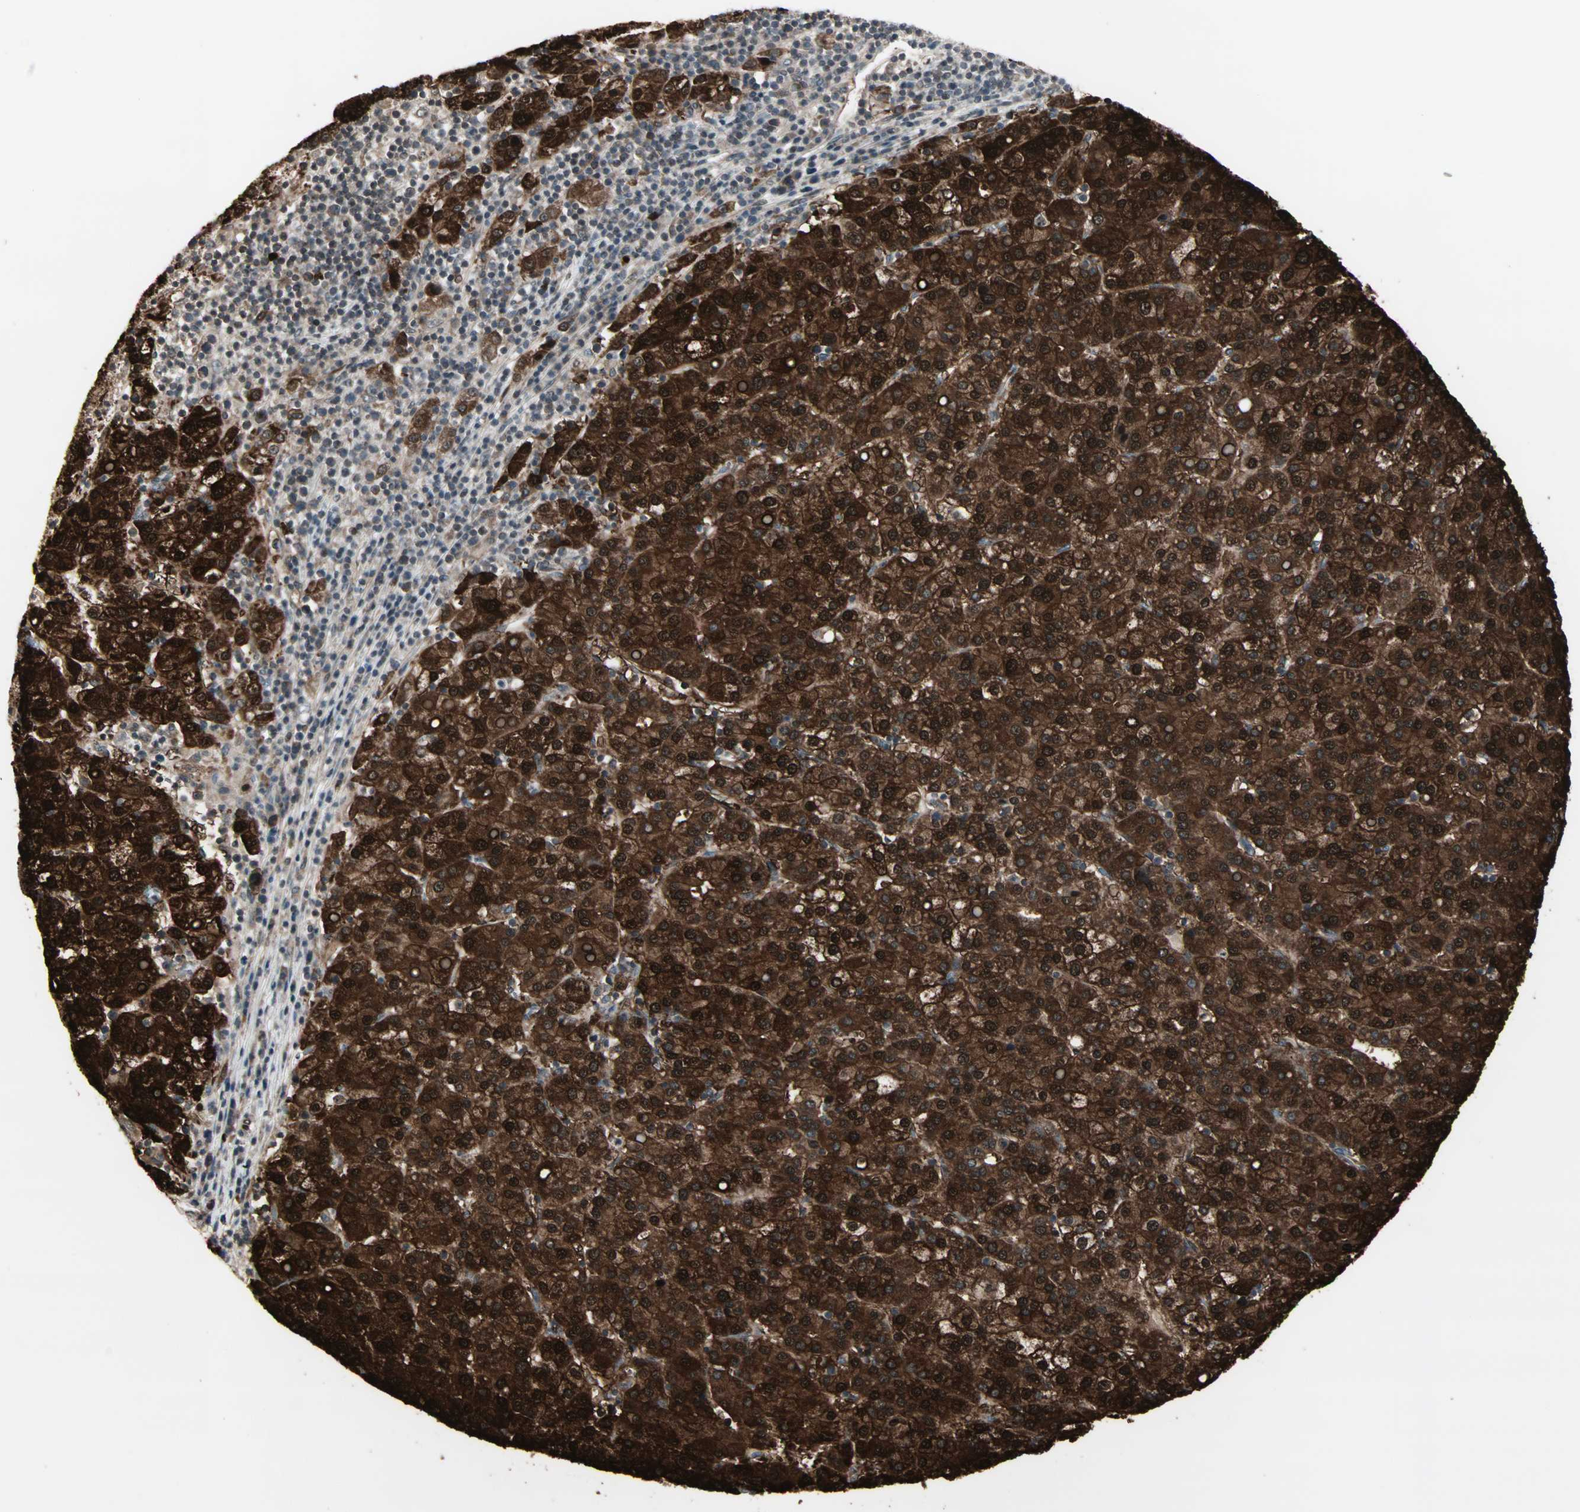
{"staining": {"intensity": "strong", "quantity": ">75%", "location": "cytoplasmic/membranous,nuclear"}, "tissue": "liver cancer", "cell_type": "Tumor cells", "image_type": "cancer", "snomed": [{"axis": "morphology", "description": "Carcinoma, Hepatocellular, NOS"}, {"axis": "topography", "description": "Liver"}], "caption": "Tumor cells display high levels of strong cytoplasmic/membranous and nuclear staining in approximately >75% of cells in hepatocellular carcinoma (liver).", "gene": "CBLC", "patient": {"sex": "female", "age": 58}}